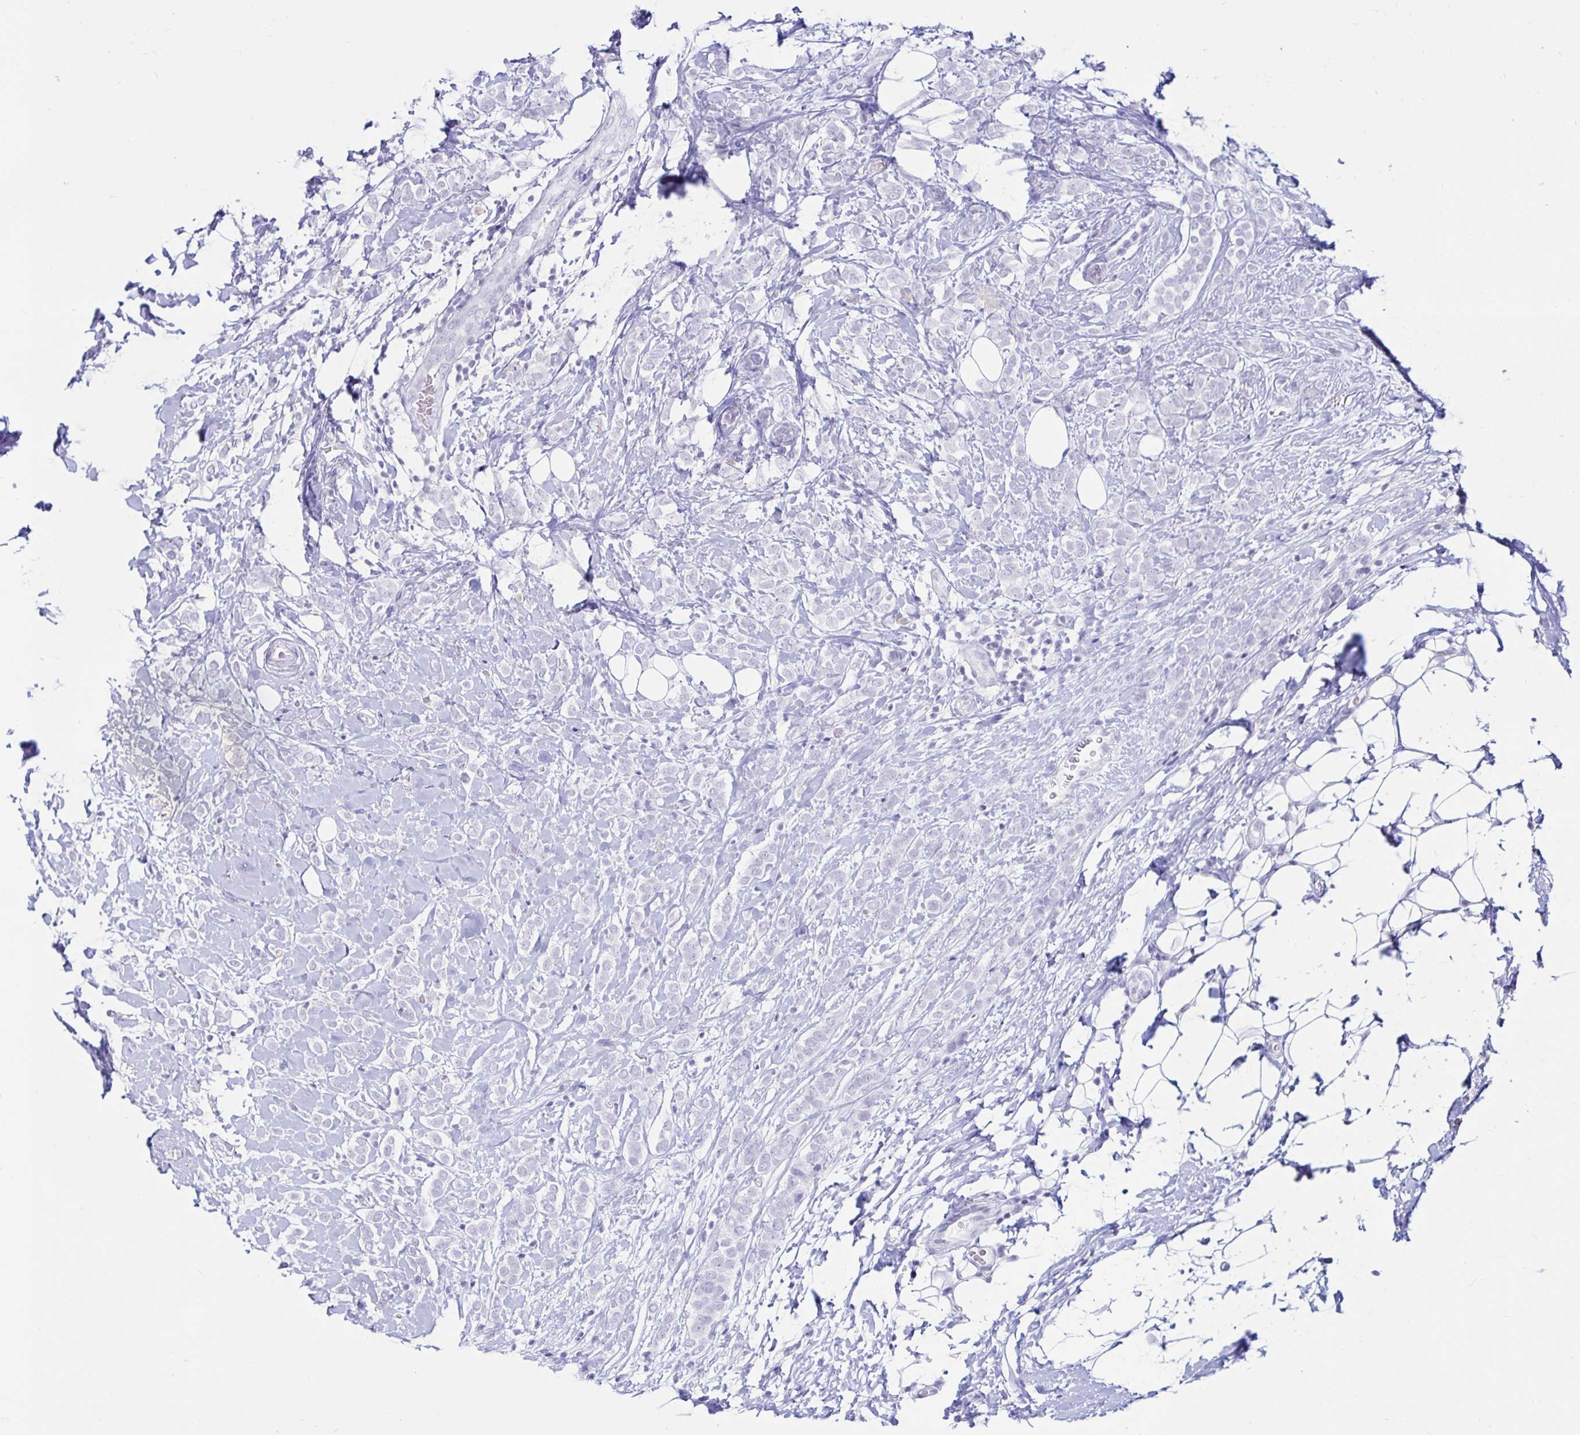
{"staining": {"intensity": "negative", "quantity": "none", "location": "none"}, "tissue": "breast cancer", "cell_type": "Tumor cells", "image_type": "cancer", "snomed": [{"axis": "morphology", "description": "Lobular carcinoma"}, {"axis": "topography", "description": "Breast"}], "caption": "This is an immunohistochemistry (IHC) image of human lobular carcinoma (breast). There is no expression in tumor cells.", "gene": "BEST1", "patient": {"sex": "female", "age": 49}}